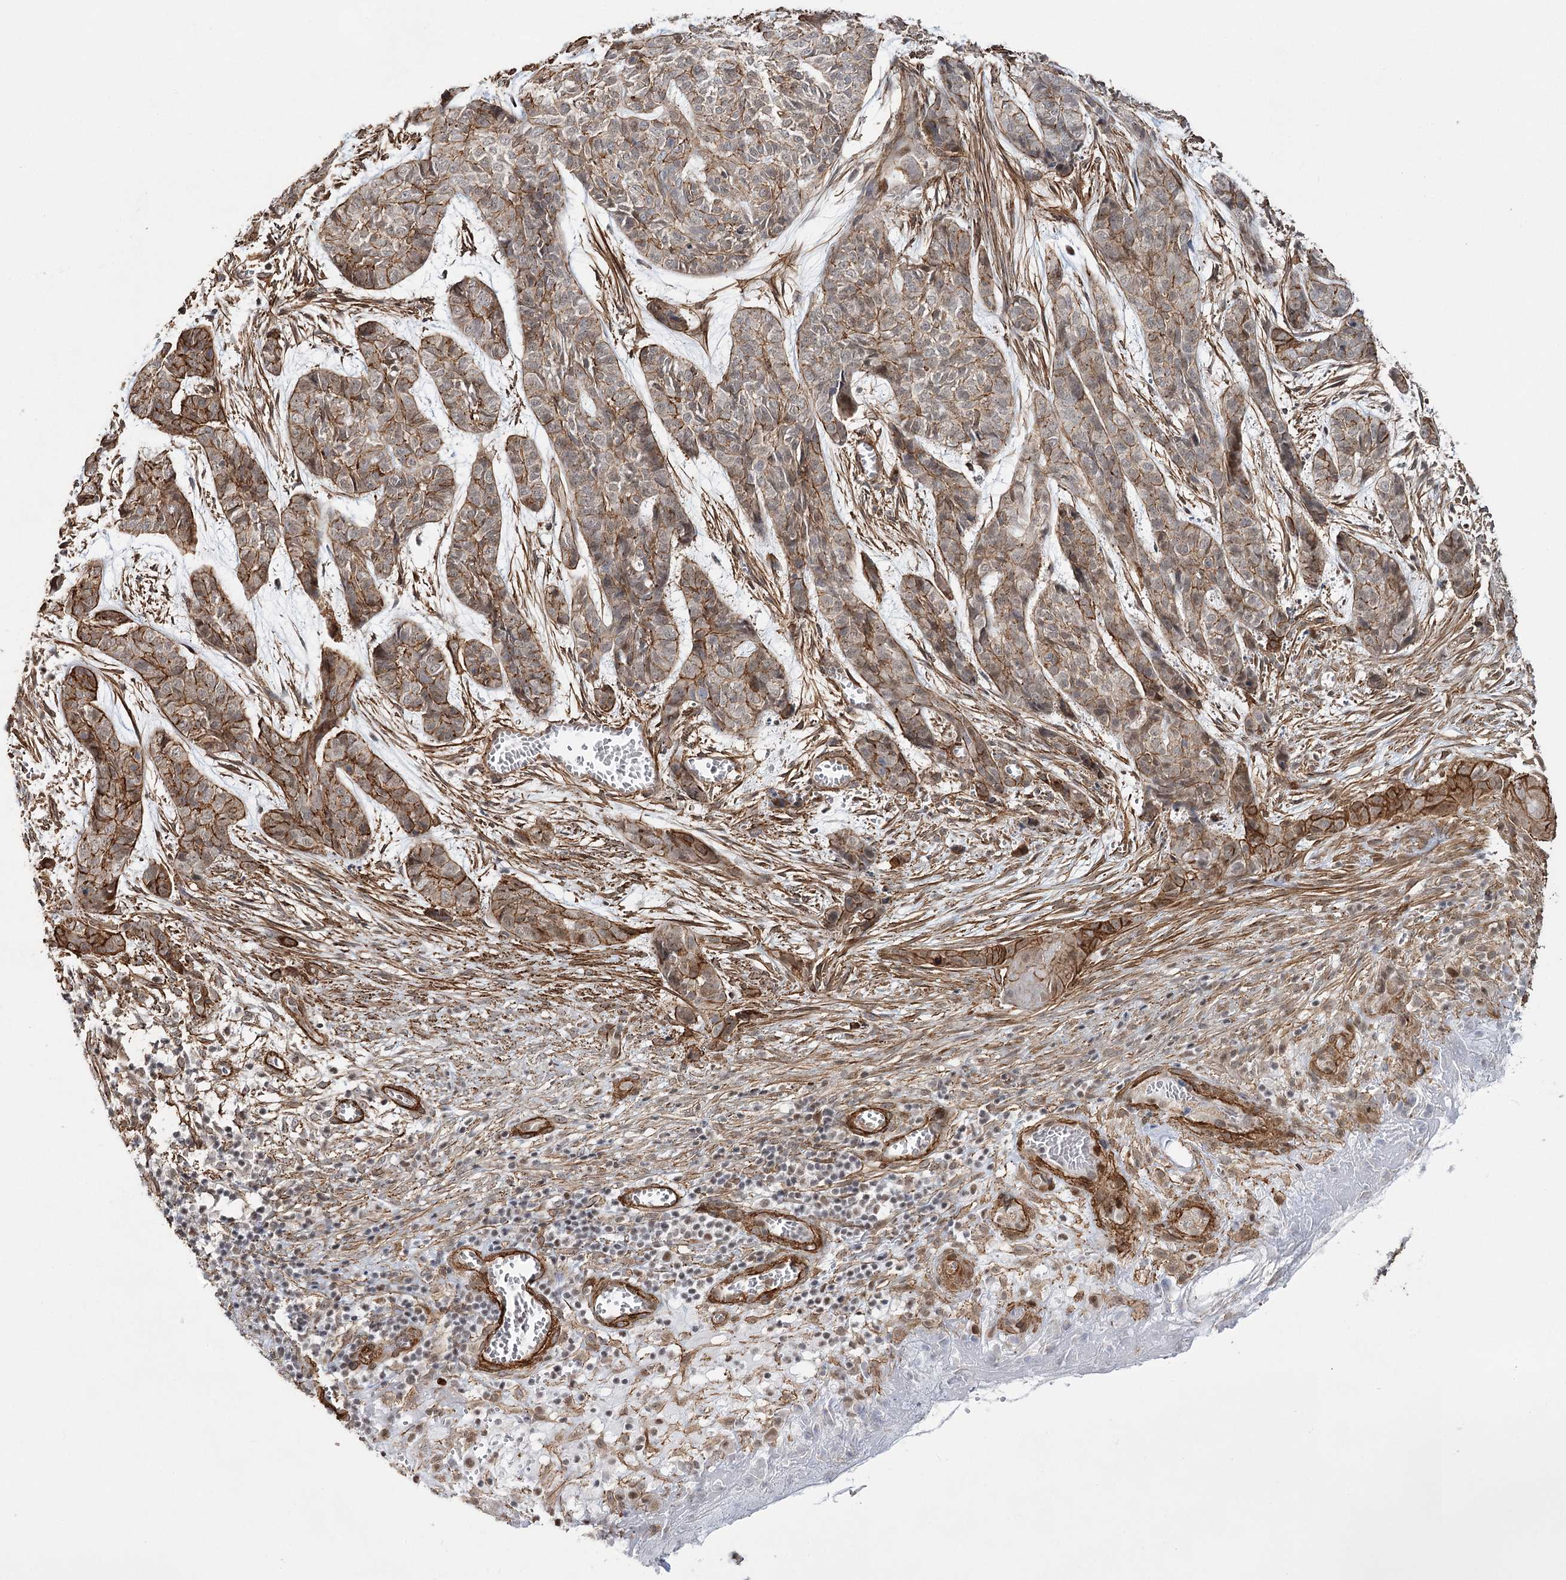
{"staining": {"intensity": "moderate", "quantity": ">75%", "location": "cytoplasmic/membranous,nuclear"}, "tissue": "skin cancer", "cell_type": "Tumor cells", "image_type": "cancer", "snomed": [{"axis": "morphology", "description": "Basal cell carcinoma"}, {"axis": "topography", "description": "Skin"}], "caption": "Tumor cells reveal moderate cytoplasmic/membranous and nuclear positivity in about >75% of cells in skin cancer (basal cell carcinoma).", "gene": "CWF19L1", "patient": {"sex": "female", "age": 64}}